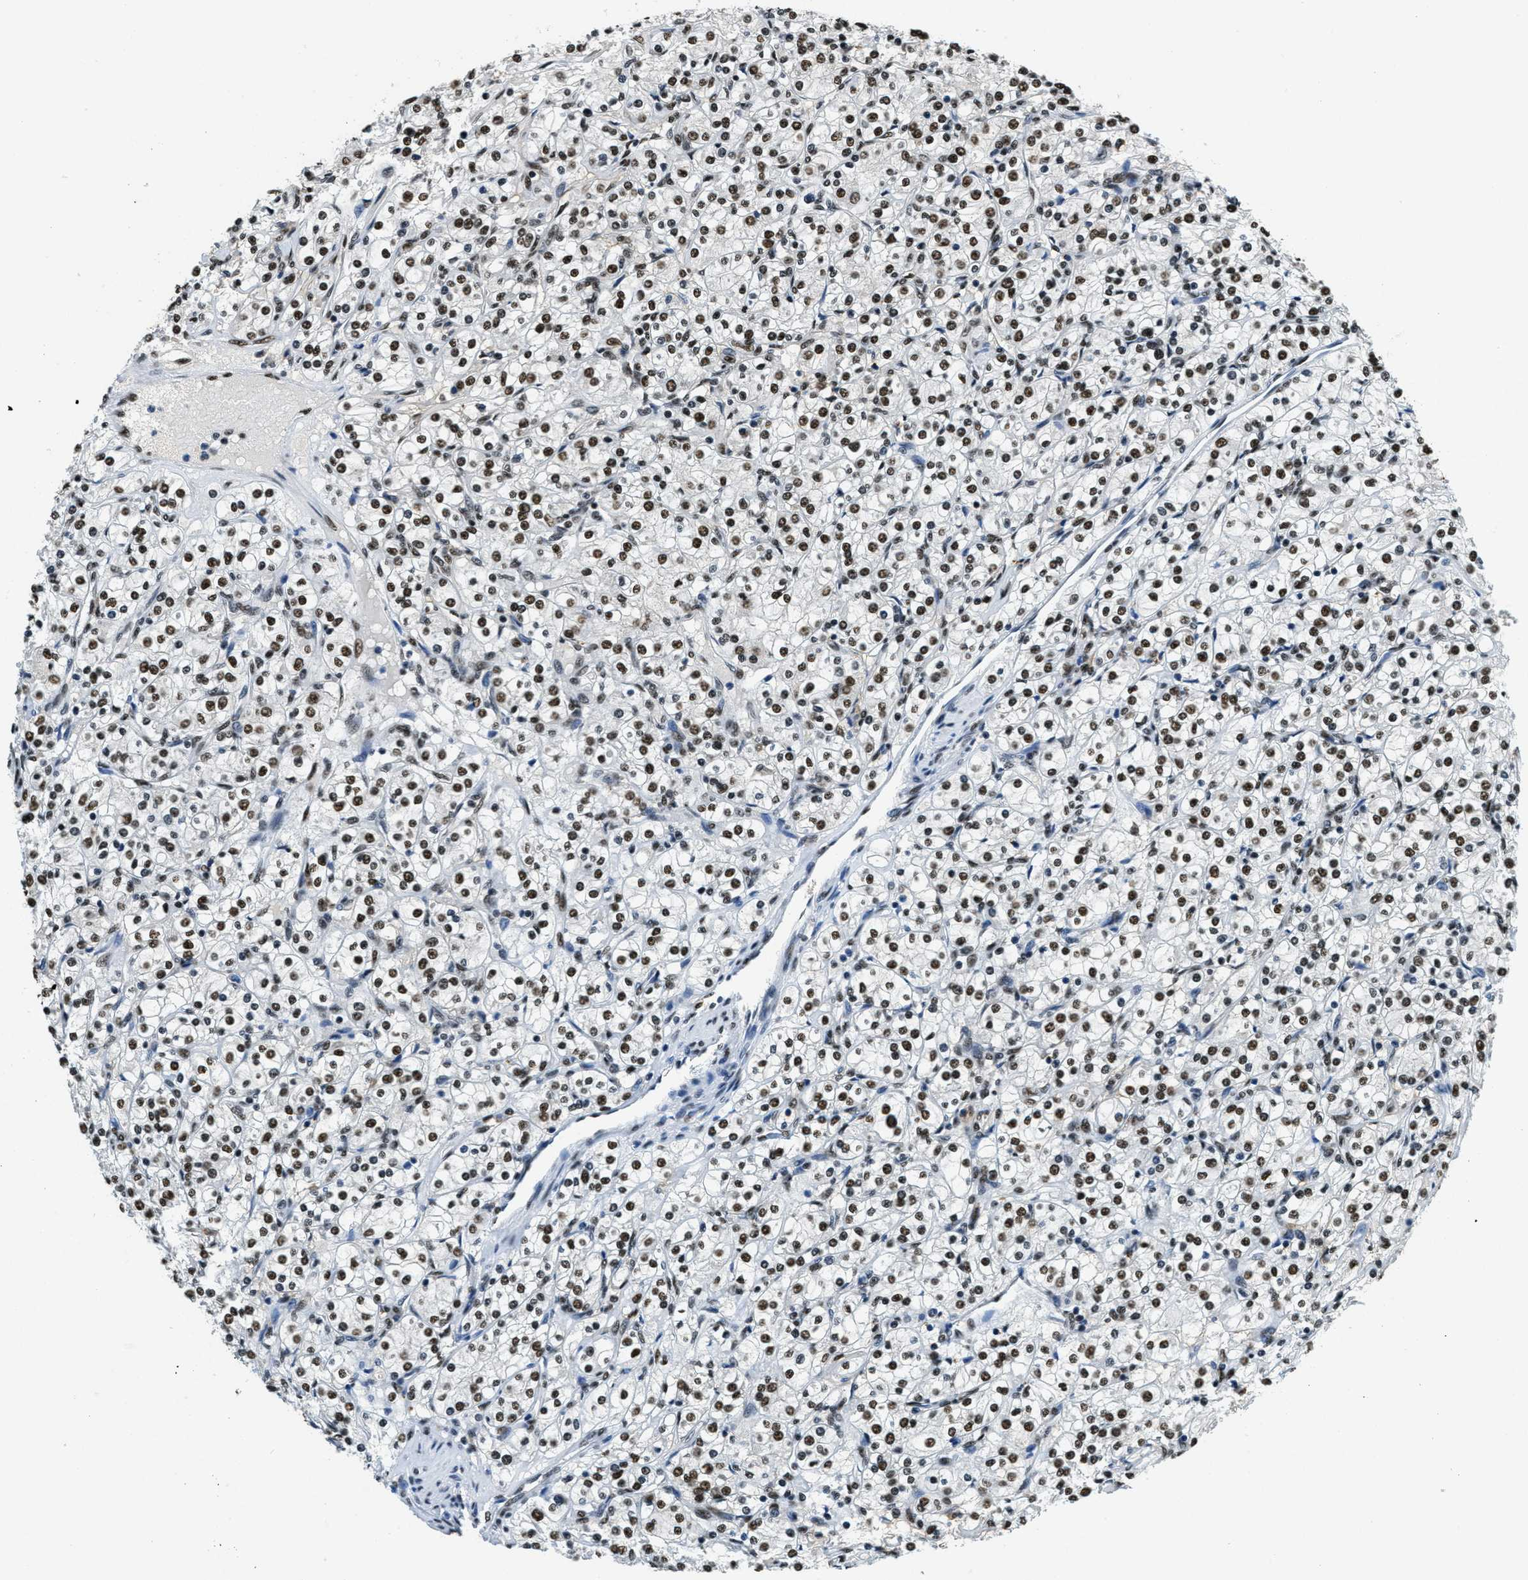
{"staining": {"intensity": "strong", "quantity": ">75%", "location": "nuclear"}, "tissue": "renal cancer", "cell_type": "Tumor cells", "image_type": "cancer", "snomed": [{"axis": "morphology", "description": "Adenocarcinoma, NOS"}, {"axis": "topography", "description": "Kidney"}], "caption": "This is a histology image of immunohistochemistry (IHC) staining of renal cancer, which shows strong positivity in the nuclear of tumor cells.", "gene": "SSB", "patient": {"sex": "male", "age": 77}}